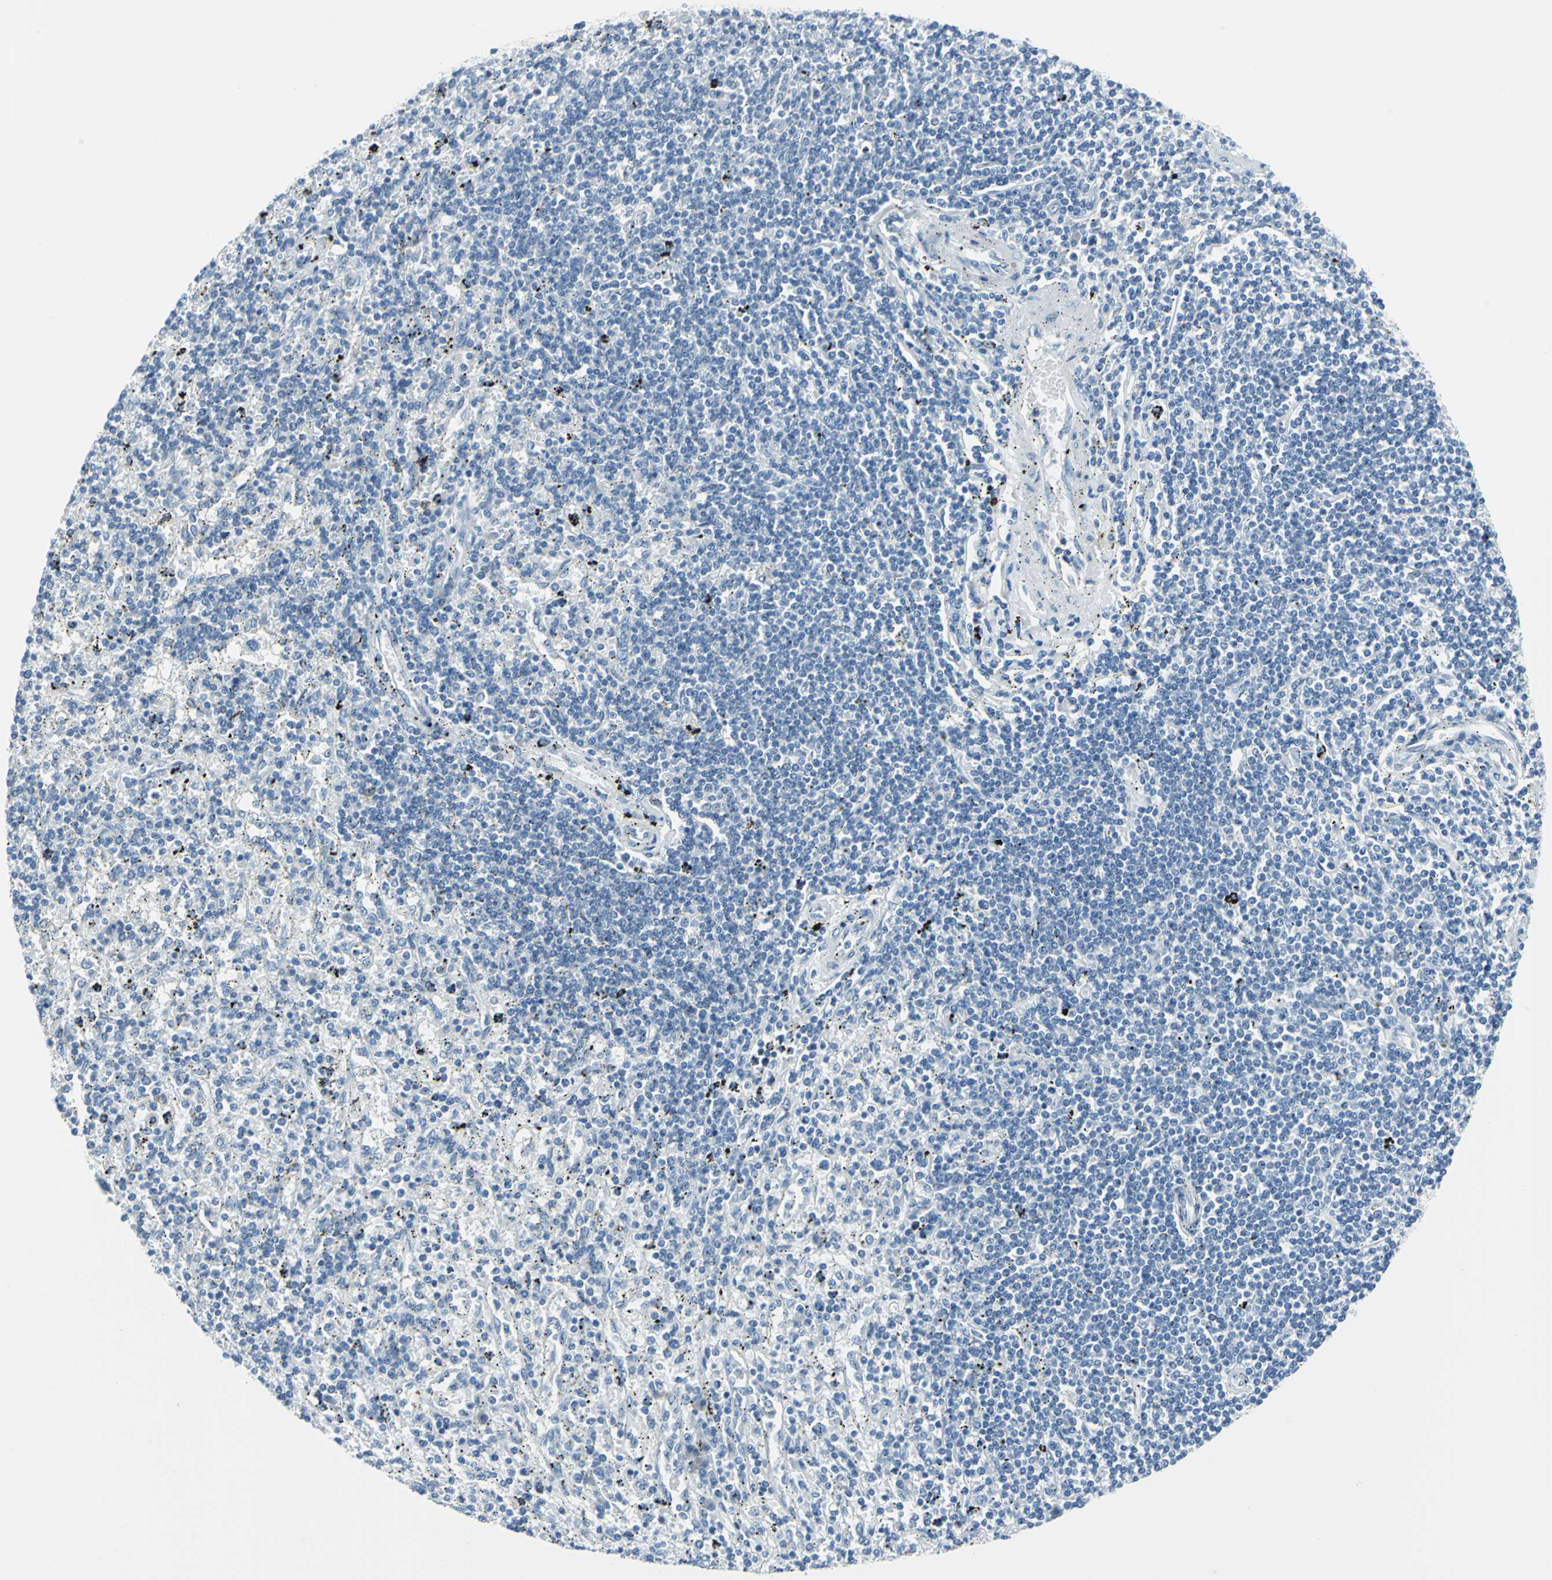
{"staining": {"intensity": "negative", "quantity": "none", "location": "none"}, "tissue": "lymphoma", "cell_type": "Tumor cells", "image_type": "cancer", "snomed": [{"axis": "morphology", "description": "Malignant lymphoma, non-Hodgkin's type, Low grade"}, {"axis": "topography", "description": "Spleen"}], "caption": "Immunohistochemical staining of human lymphoma displays no significant positivity in tumor cells.", "gene": "DNAI2", "patient": {"sex": "male", "age": 76}}